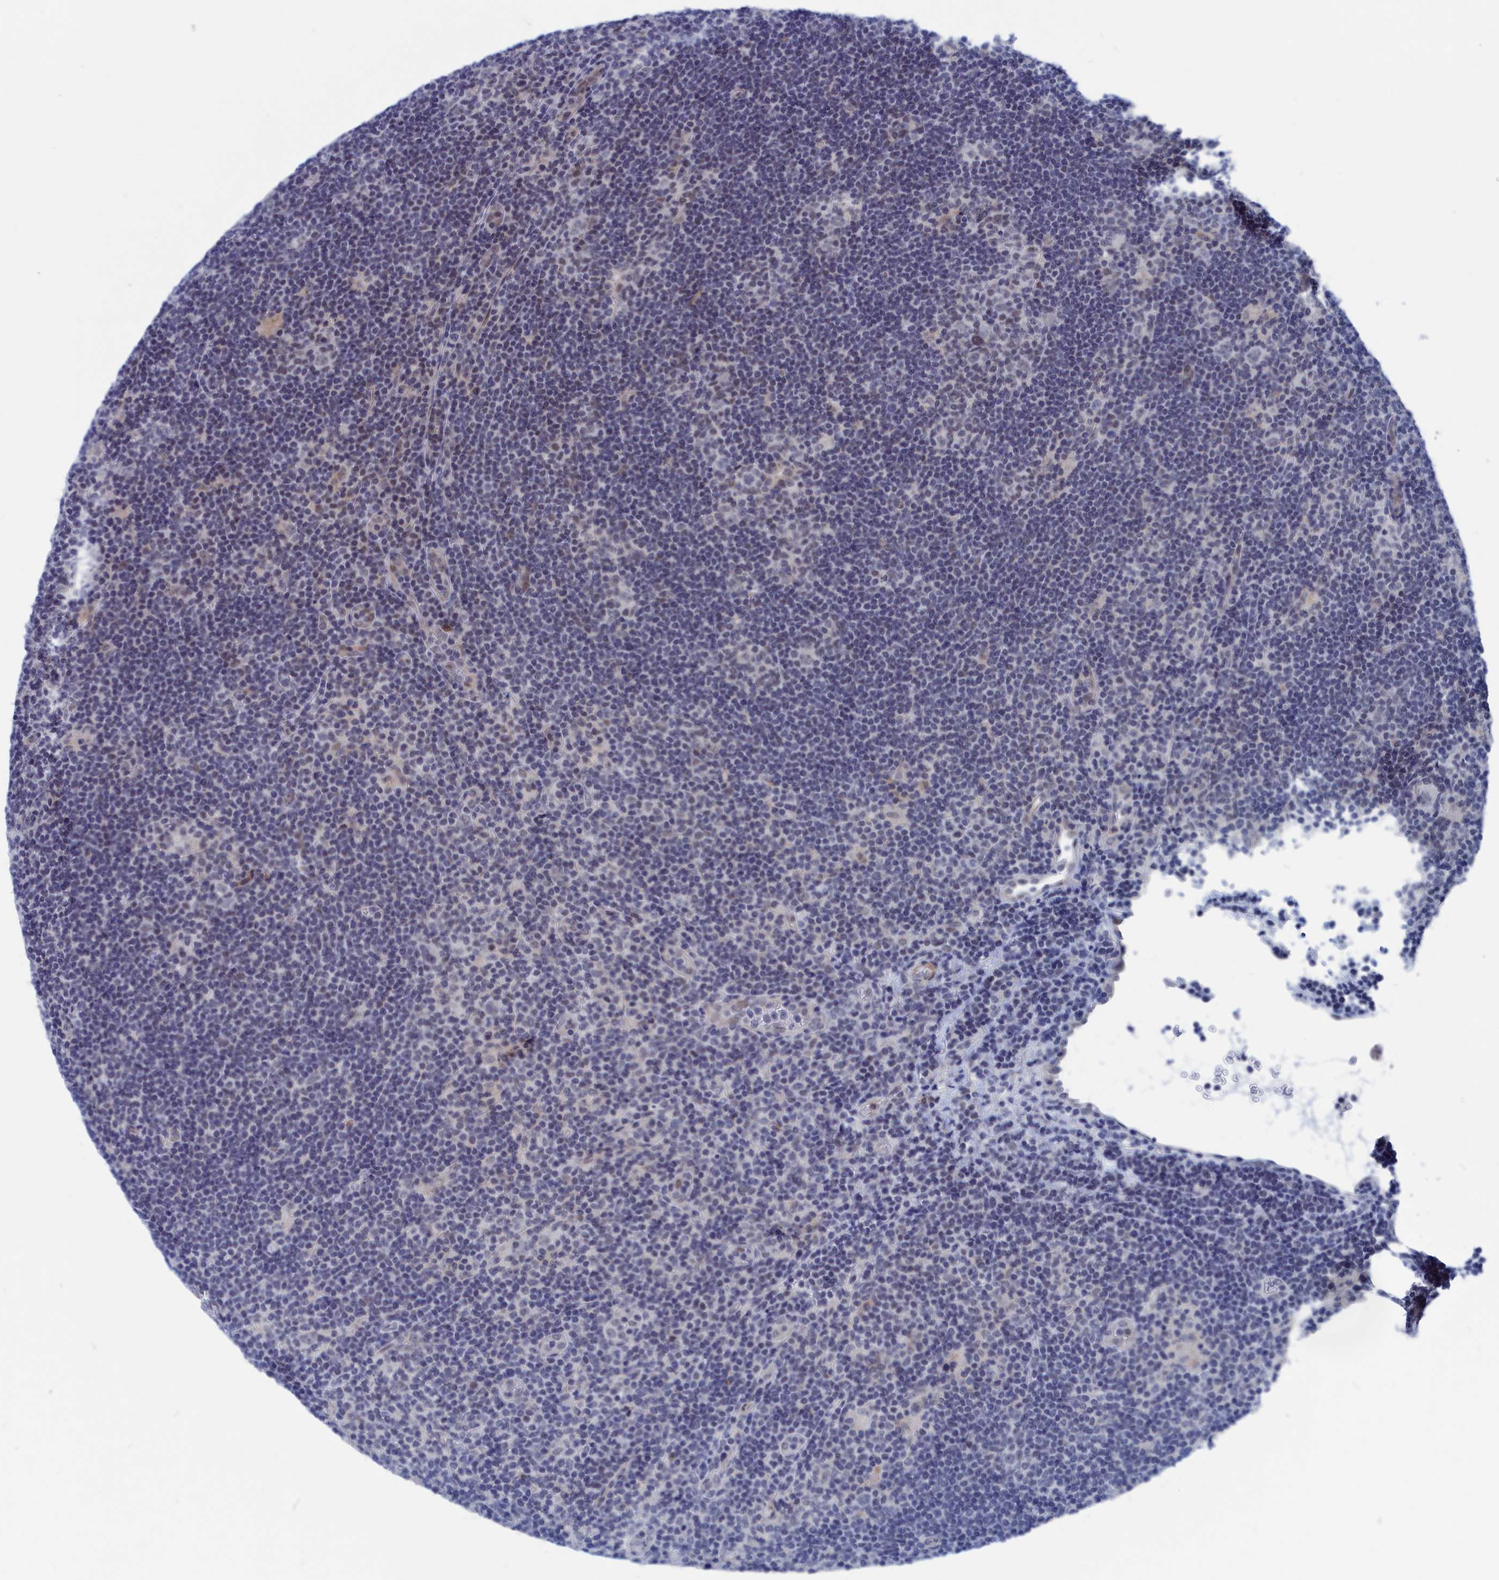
{"staining": {"intensity": "negative", "quantity": "none", "location": "none"}, "tissue": "lymphoma", "cell_type": "Tumor cells", "image_type": "cancer", "snomed": [{"axis": "morphology", "description": "Hodgkin's disease, NOS"}, {"axis": "topography", "description": "Lymph node"}], "caption": "Protein analysis of lymphoma shows no significant staining in tumor cells.", "gene": "MARCHF3", "patient": {"sex": "female", "age": 57}}